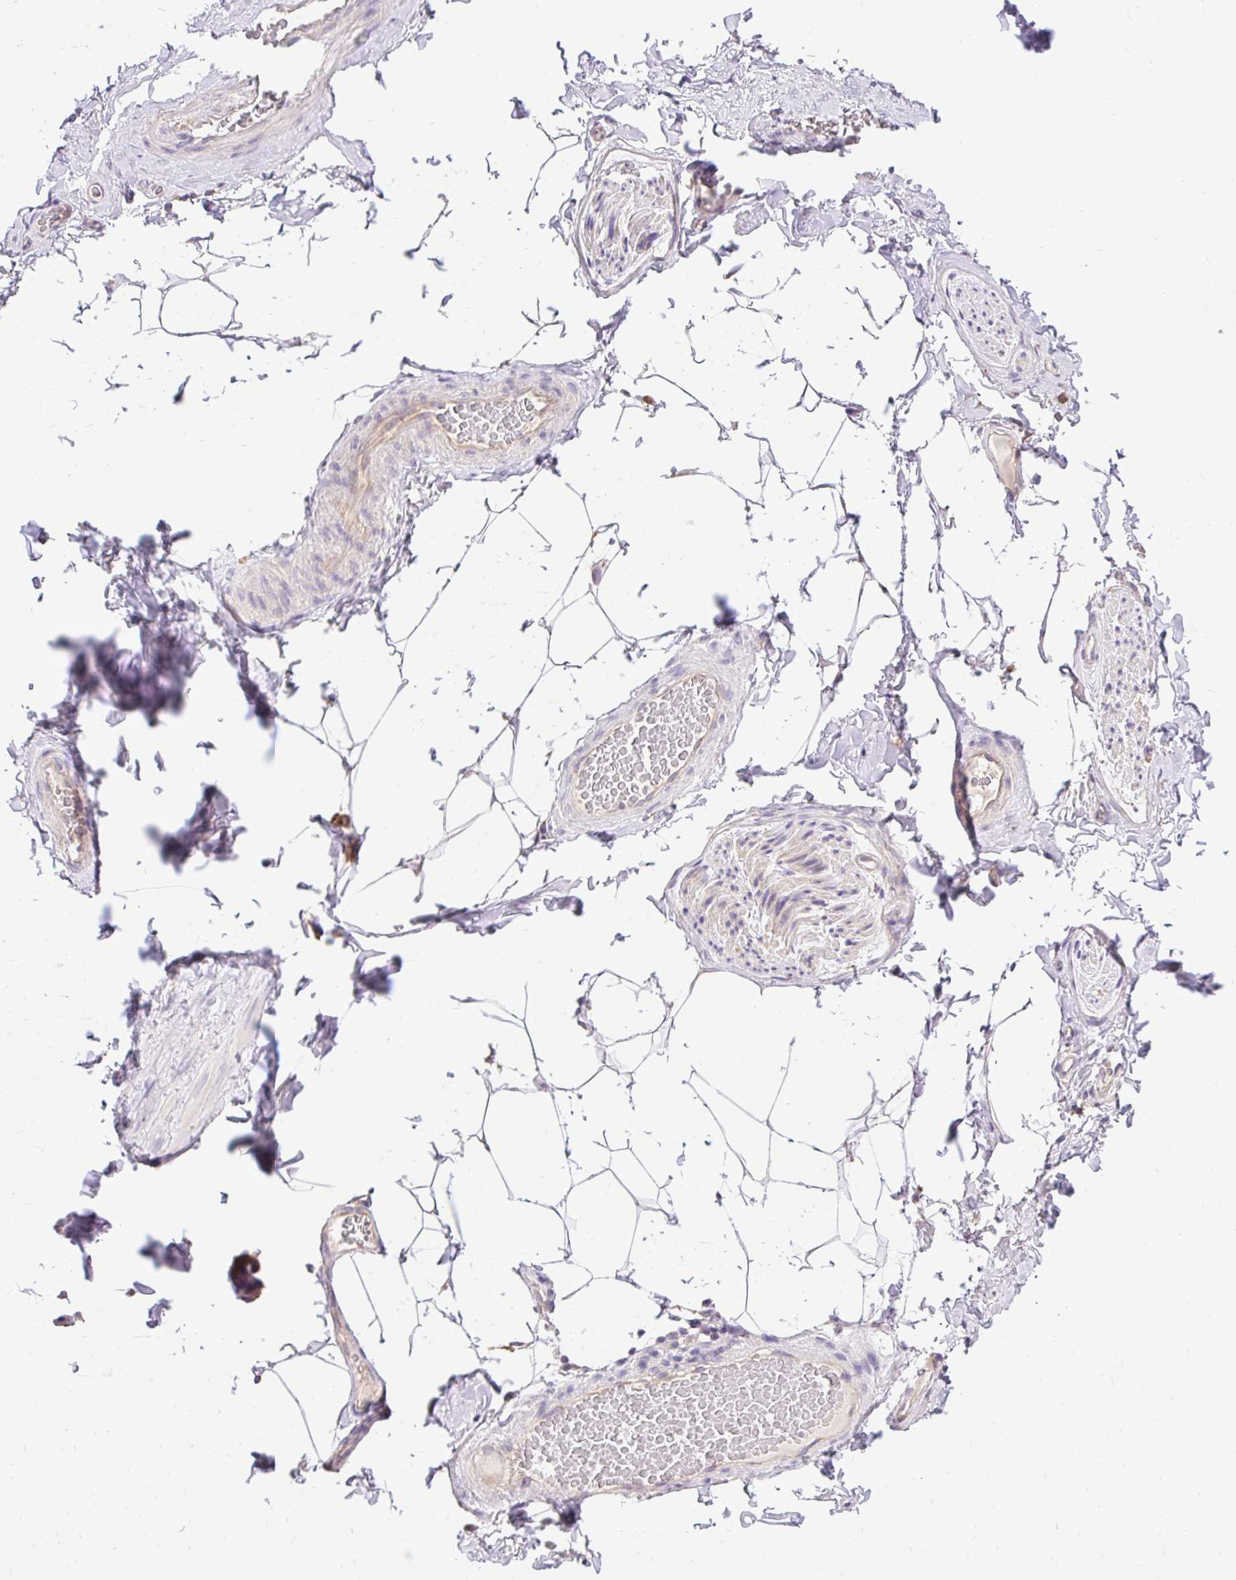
{"staining": {"intensity": "negative", "quantity": "none", "location": "none"}, "tissue": "adipose tissue", "cell_type": "Adipocytes", "image_type": "normal", "snomed": [{"axis": "morphology", "description": "Normal tissue, NOS"}, {"axis": "topography", "description": "Vascular tissue"}, {"axis": "topography", "description": "Peripheral nerve tissue"}], "caption": "The IHC histopathology image has no significant positivity in adipocytes of adipose tissue.", "gene": "HEXB", "patient": {"sex": "male", "age": 41}}